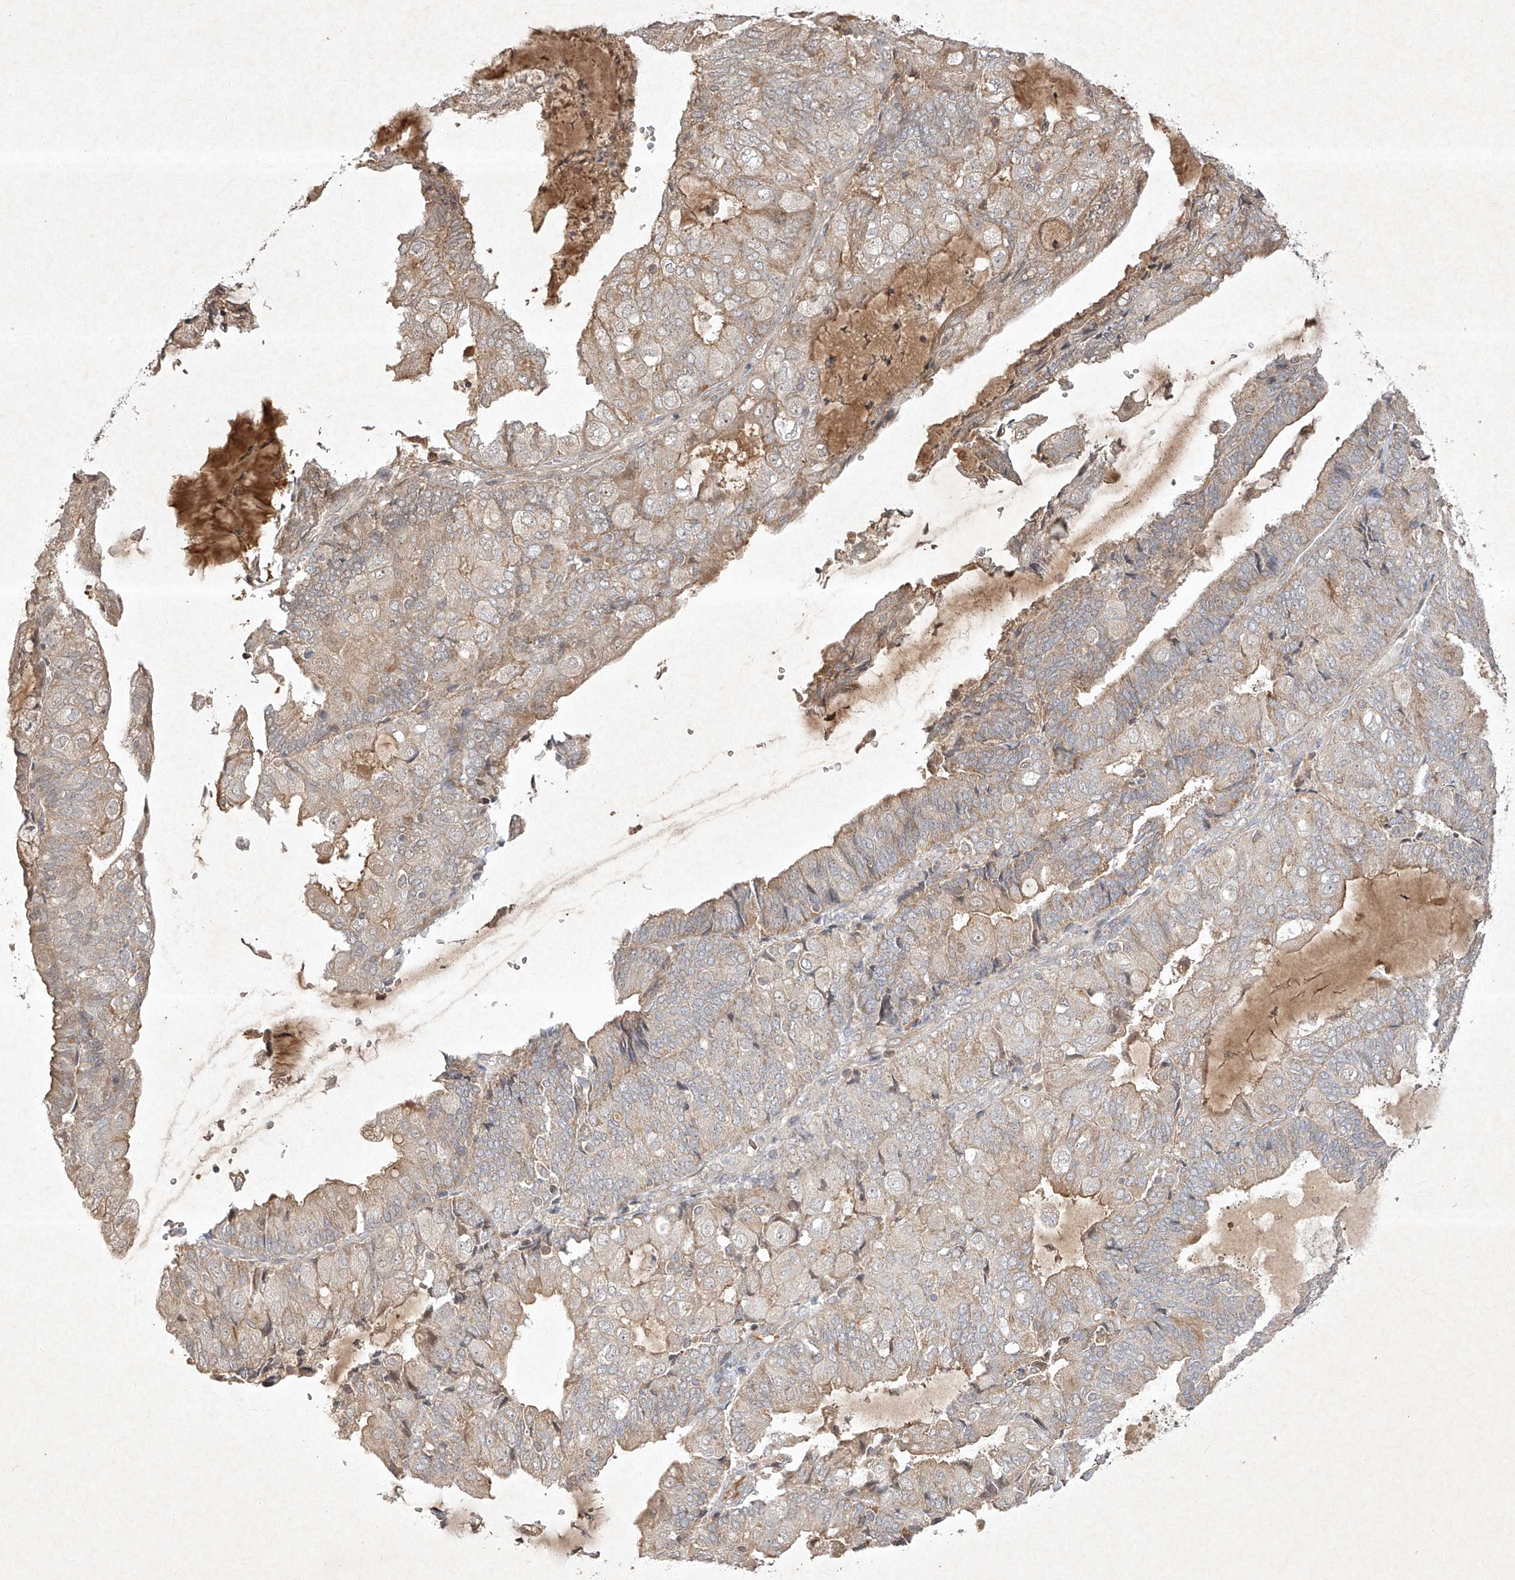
{"staining": {"intensity": "weak", "quantity": "25%-75%", "location": "cytoplasmic/membranous"}, "tissue": "endometrial cancer", "cell_type": "Tumor cells", "image_type": "cancer", "snomed": [{"axis": "morphology", "description": "Adenocarcinoma, NOS"}, {"axis": "topography", "description": "Endometrium"}], "caption": "Immunohistochemical staining of endometrial cancer exhibits low levels of weak cytoplasmic/membranous protein positivity in approximately 25%-75% of tumor cells.", "gene": "BTRC", "patient": {"sex": "female", "age": 81}}